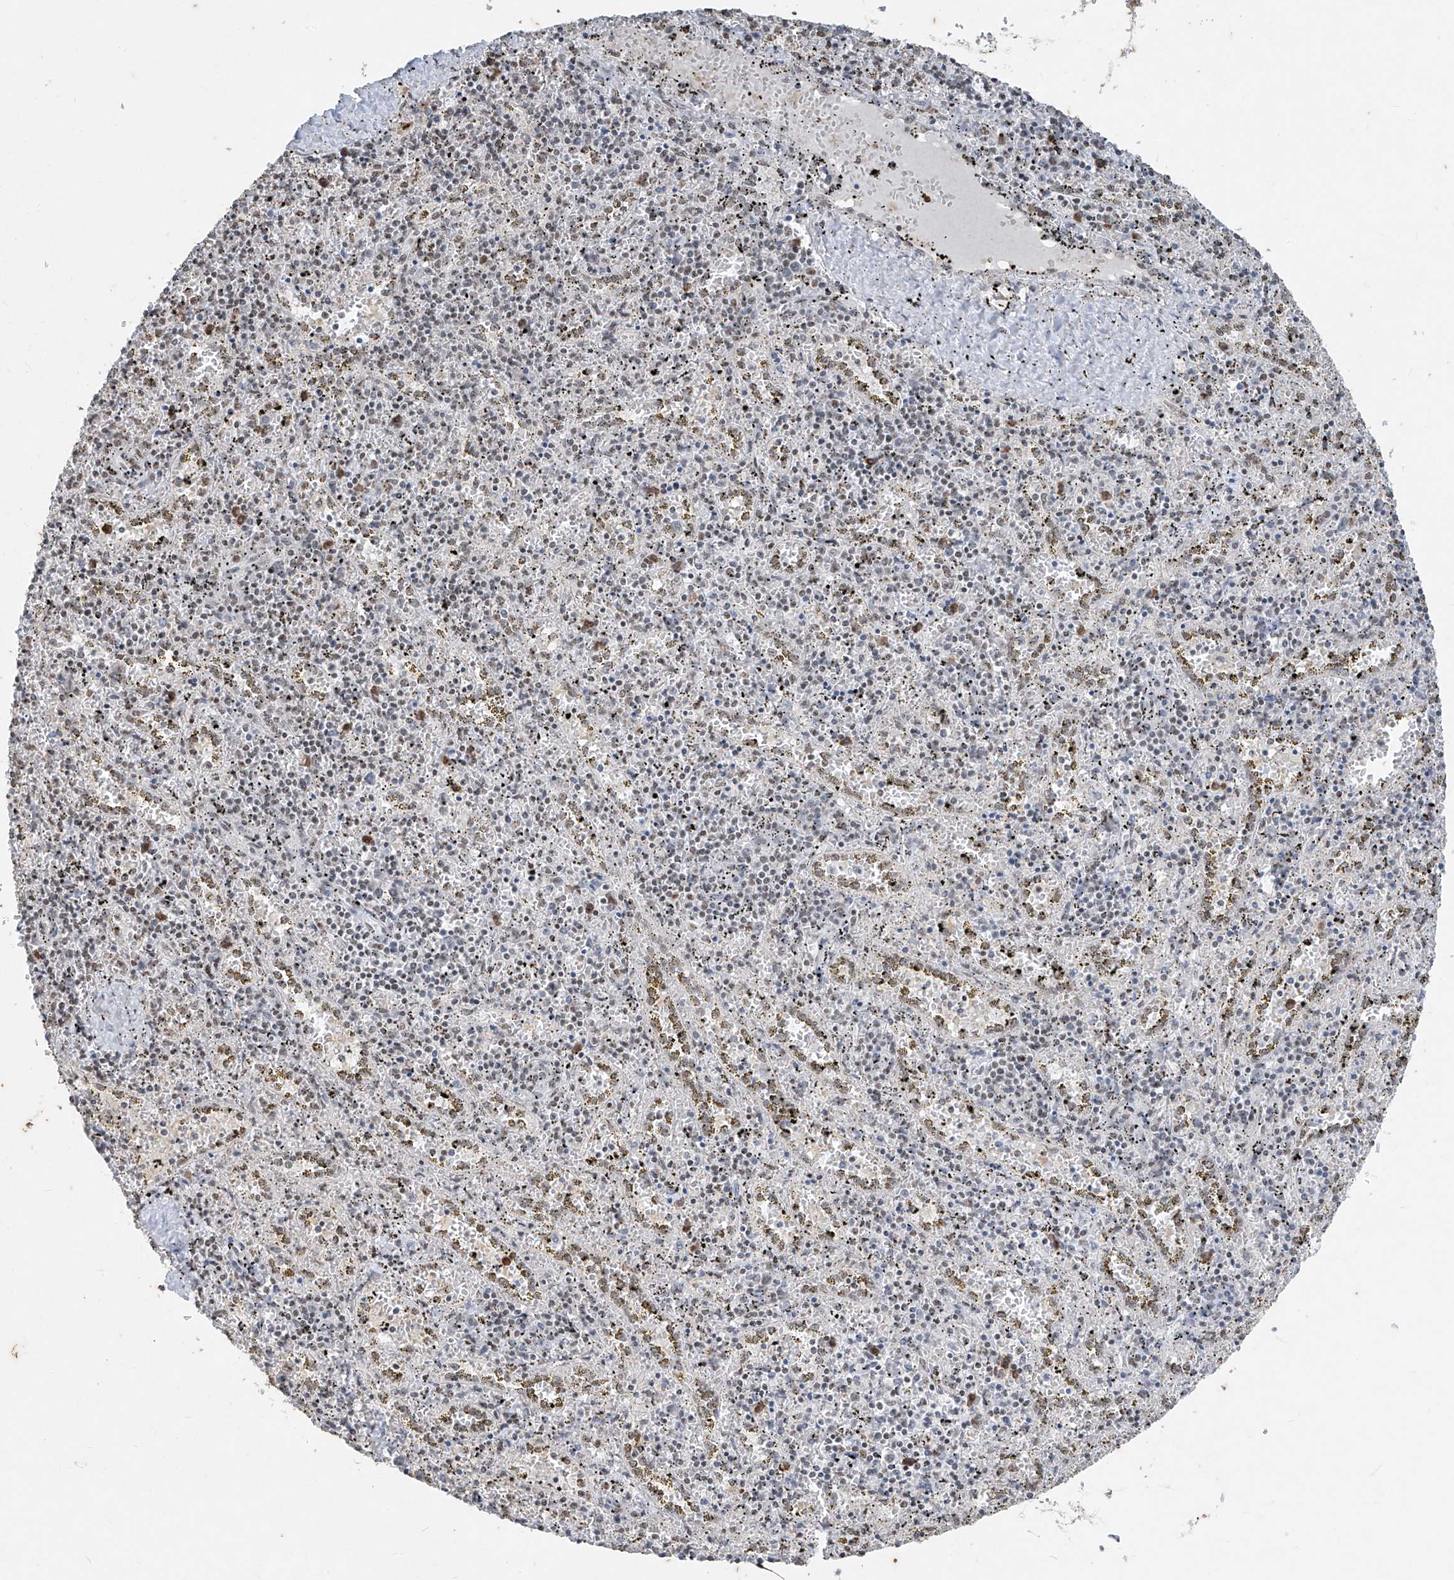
{"staining": {"intensity": "moderate", "quantity": "<25%", "location": "nuclear"}, "tissue": "spleen", "cell_type": "Cells in red pulp", "image_type": "normal", "snomed": [{"axis": "morphology", "description": "Normal tissue, NOS"}, {"axis": "topography", "description": "Spleen"}], "caption": "IHC of unremarkable spleen reveals low levels of moderate nuclear positivity in about <25% of cells in red pulp.", "gene": "TFEC", "patient": {"sex": "male", "age": 11}}